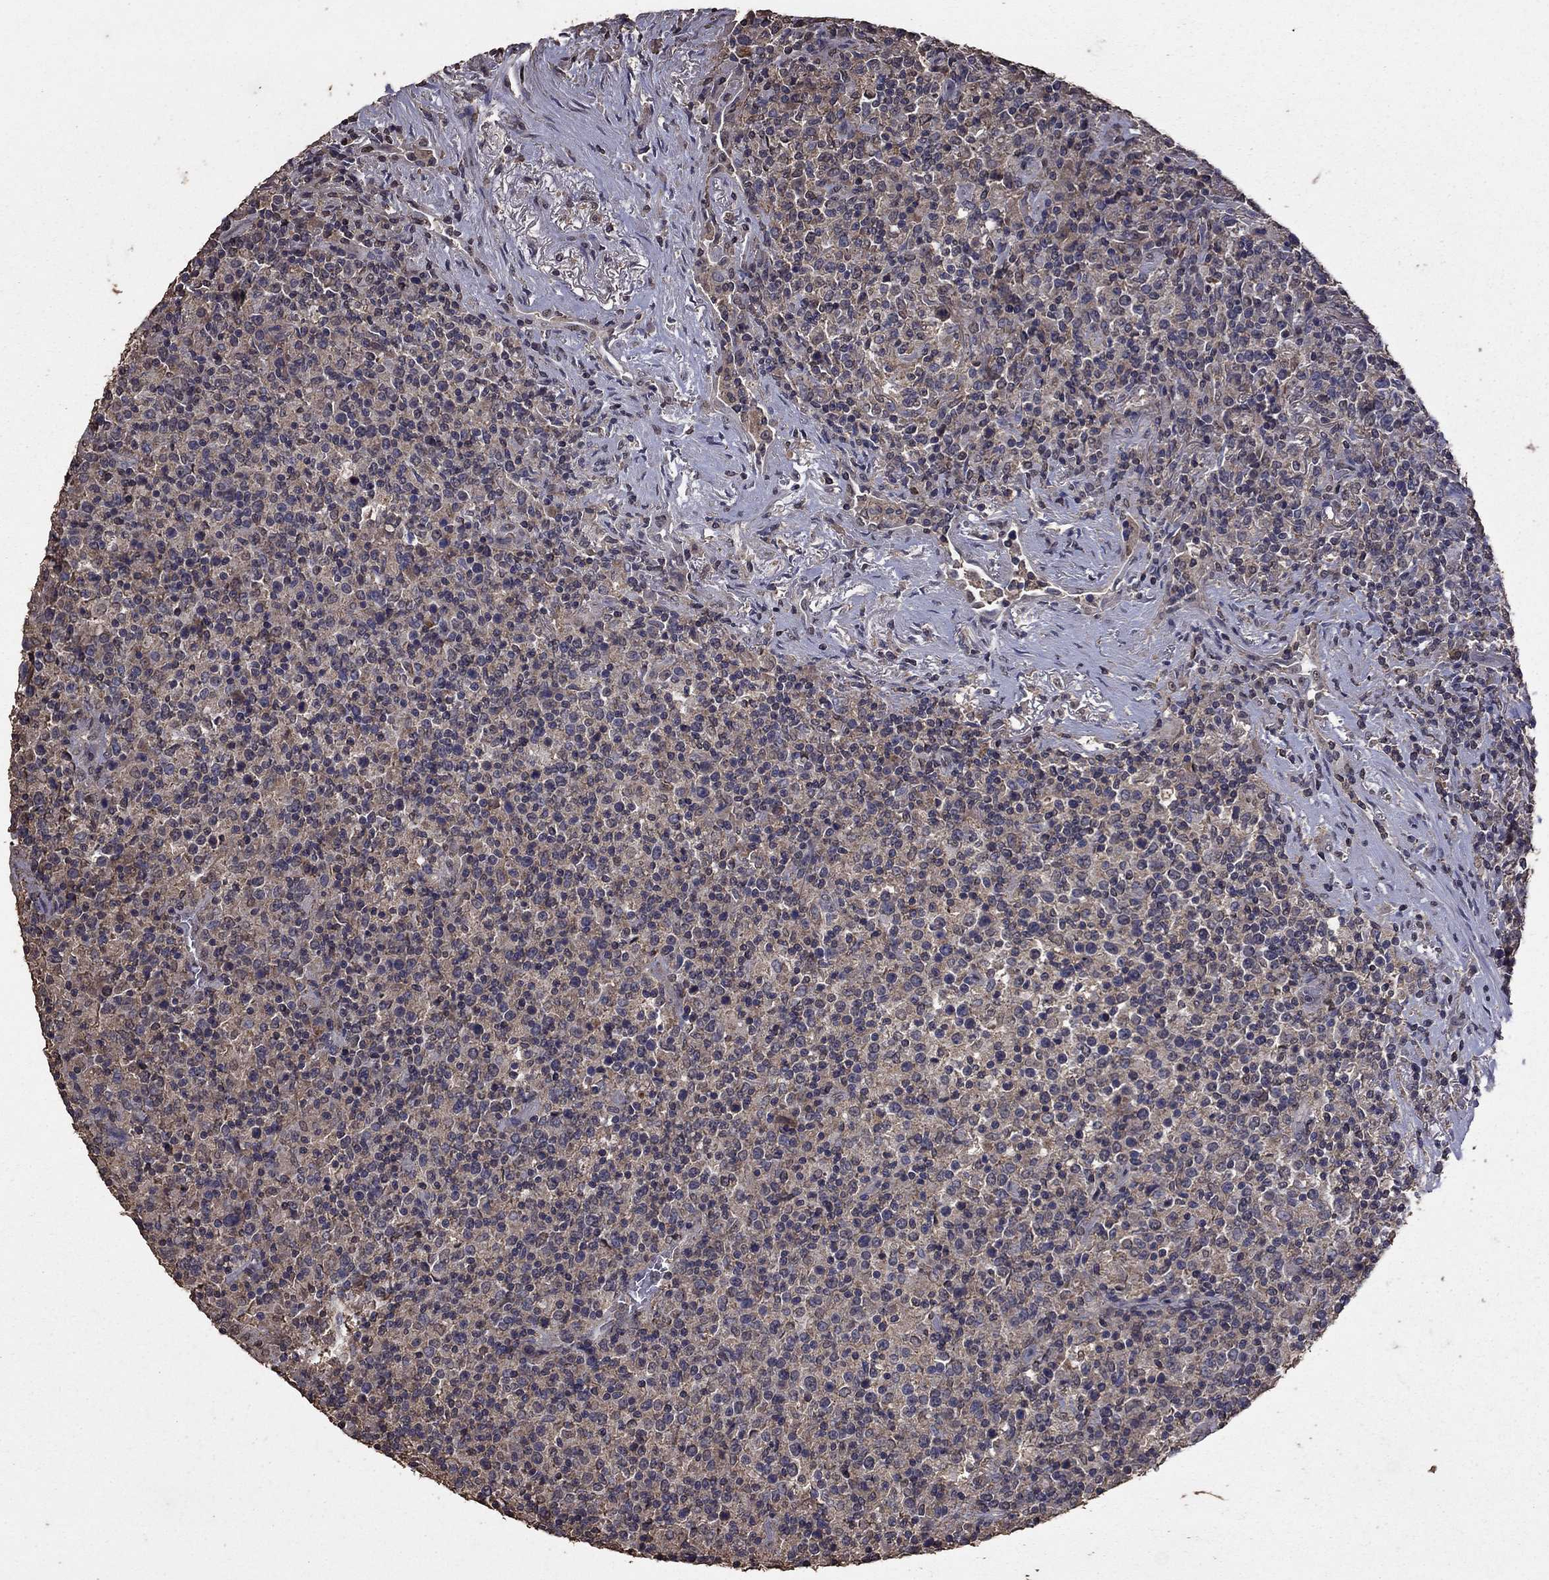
{"staining": {"intensity": "negative", "quantity": "none", "location": "none"}, "tissue": "lymphoma", "cell_type": "Tumor cells", "image_type": "cancer", "snomed": [{"axis": "morphology", "description": "Malignant lymphoma, non-Hodgkin's type, High grade"}, {"axis": "topography", "description": "Lung"}], "caption": "The immunohistochemistry (IHC) image has no significant positivity in tumor cells of high-grade malignant lymphoma, non-Hodgkin's type tissue. (Immunohistochemistry, brightfield microscopy, high magnification).", "gene": "SERPINA5", "patient": {"sex": "male", "age": 79}}